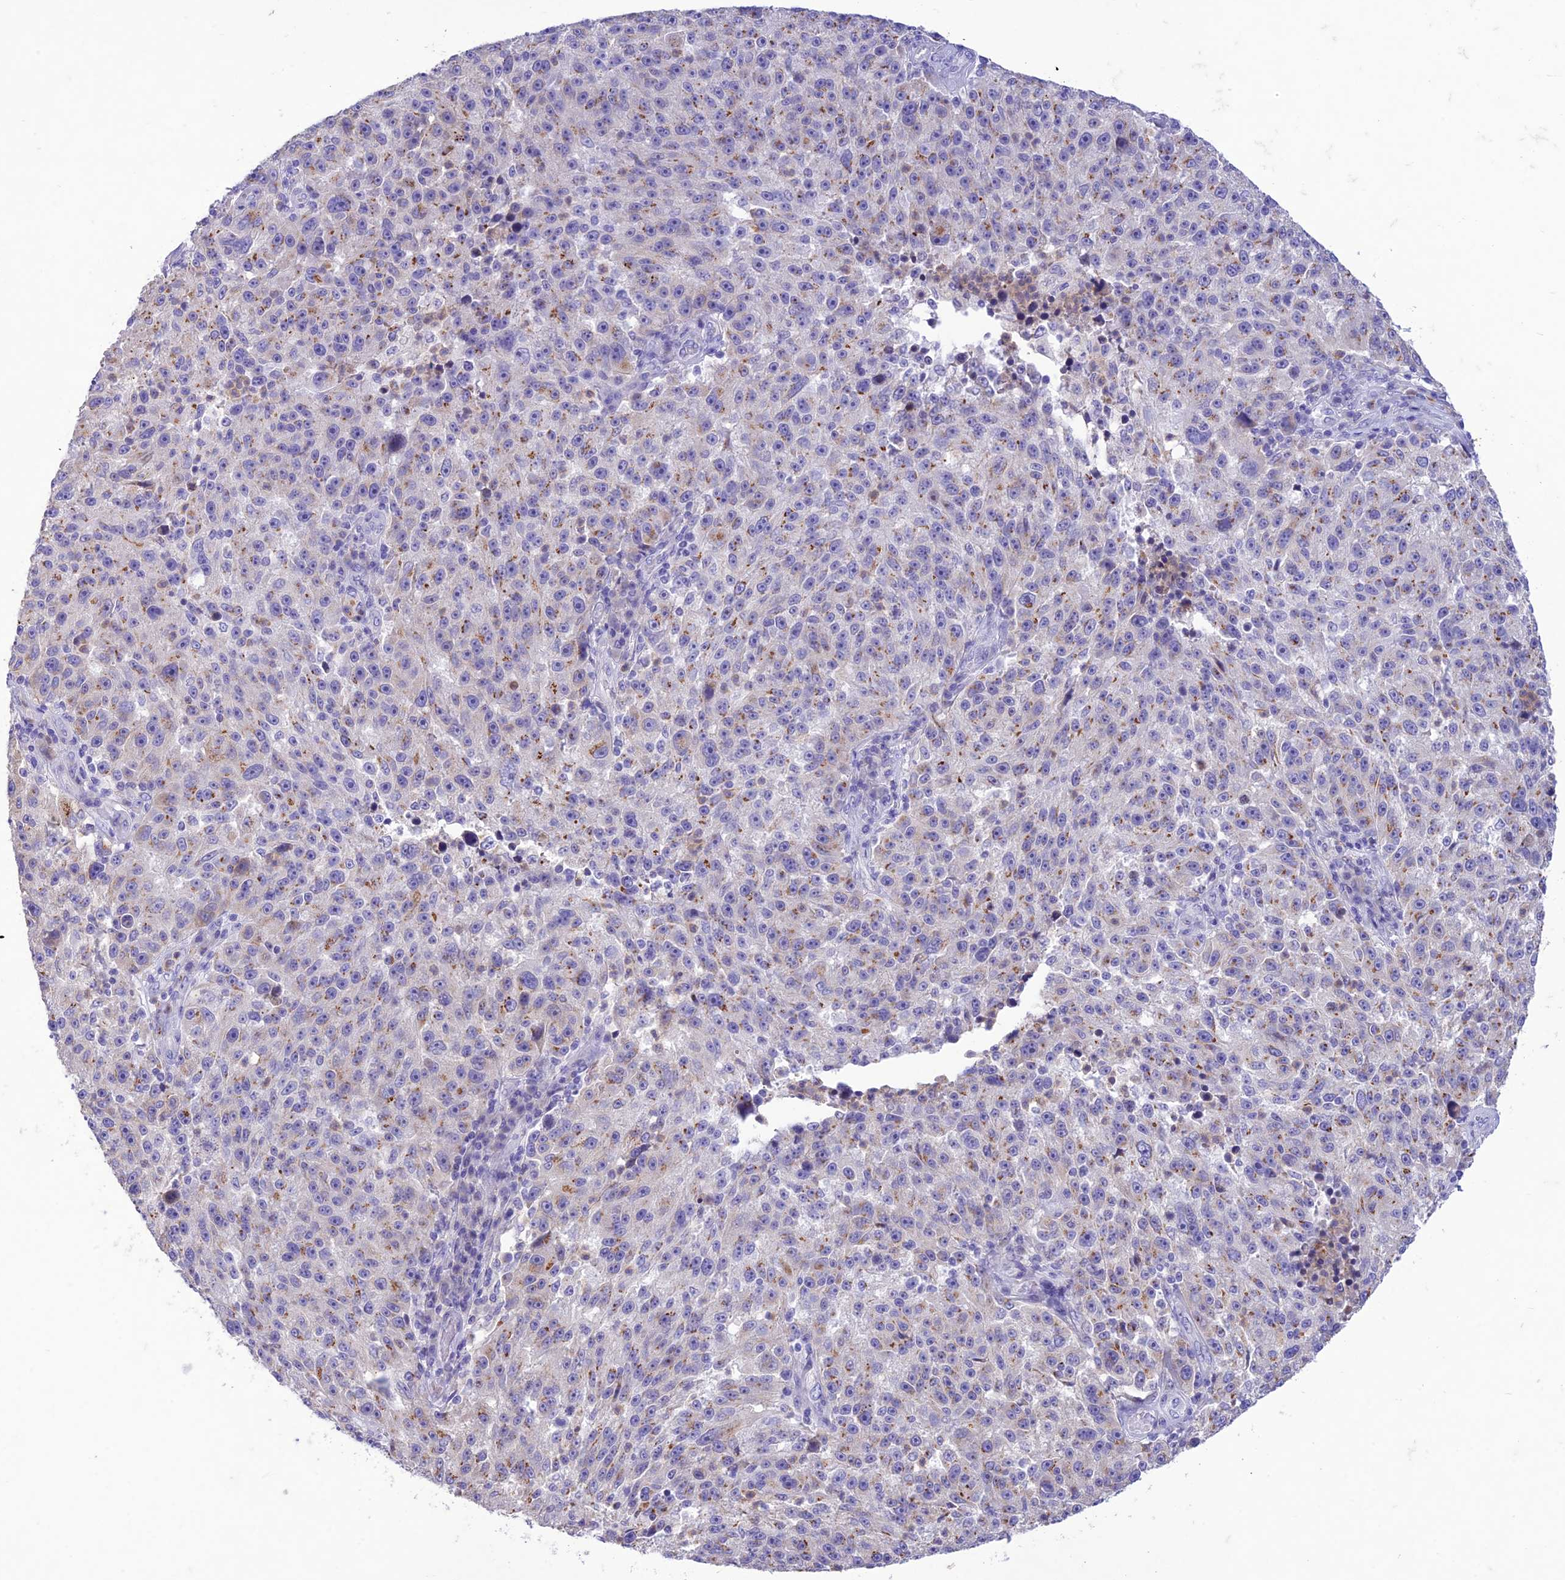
{"staining": {"intensity": "weak", "quantity": "25%-75%", "location": "cytoplasmic/membranous"}, "tissue": "melanoma", "cell_type": "Tumor cells", "image_type": "cancer", "snomed": [{"axis": "morphology", "description": "Malignant melanoma, NOS"}, {"axis": "topography", "description": "Skin"}], "caption": "Immunohistochemical staining of melanoma exhibits low levels of weak cytoplasmic/membranous expression in about 25%-75% of tumor cells. (Brightfield microscopy of DAB IHC at high magnification).", "gene": "SLC13A5", "patient": {"sex": "male", "age": 53}}